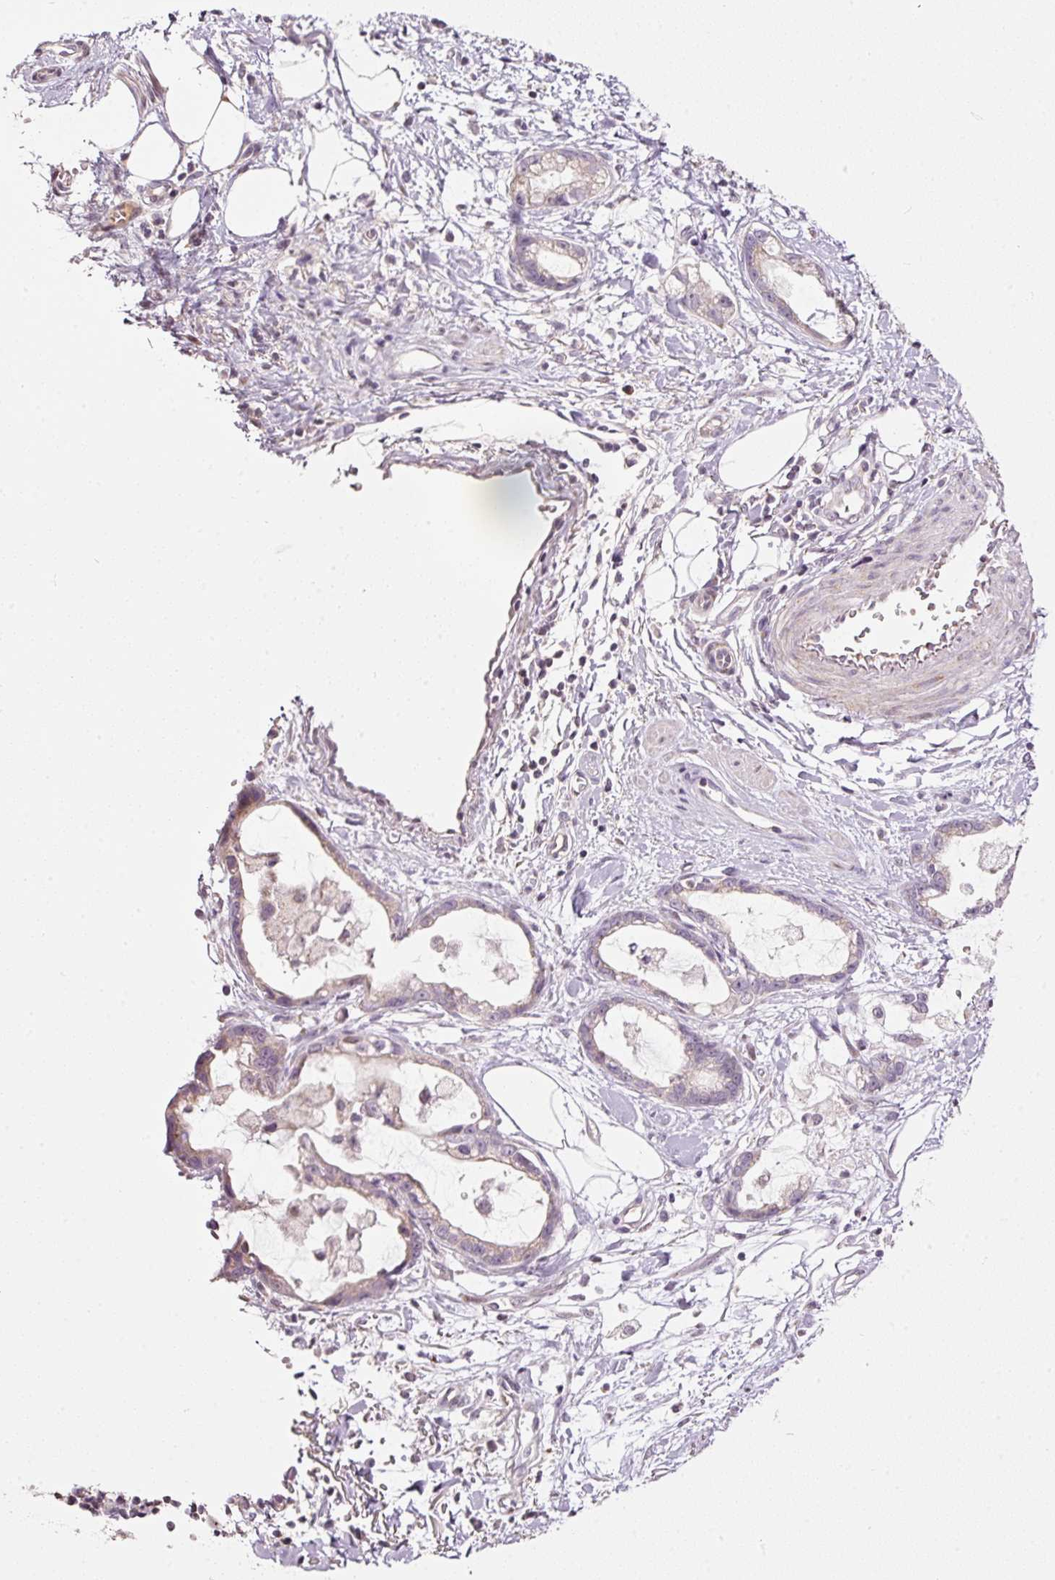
{"staining": {"intensity": "moderate", "quantity": "25%-75%", "location": "cytoplasmic/membranous"}, "tissue": "stomach cancer", "cell_type": "Tumor cells", "image_type": "cancer", "snomed": [{"axis": "morphology", "description": "Adenocarcinoma, NOS"}, {"axis": "topography", "description": "Stomach"}], "caption": "Stomach cancer stained with a brown dye demonstrates moderate cytoplasmic/membranous positive staining in about 25%-75% of tumor cells.", "gene": "TOB2", "patient": {"sex": "male", "age": 55}}